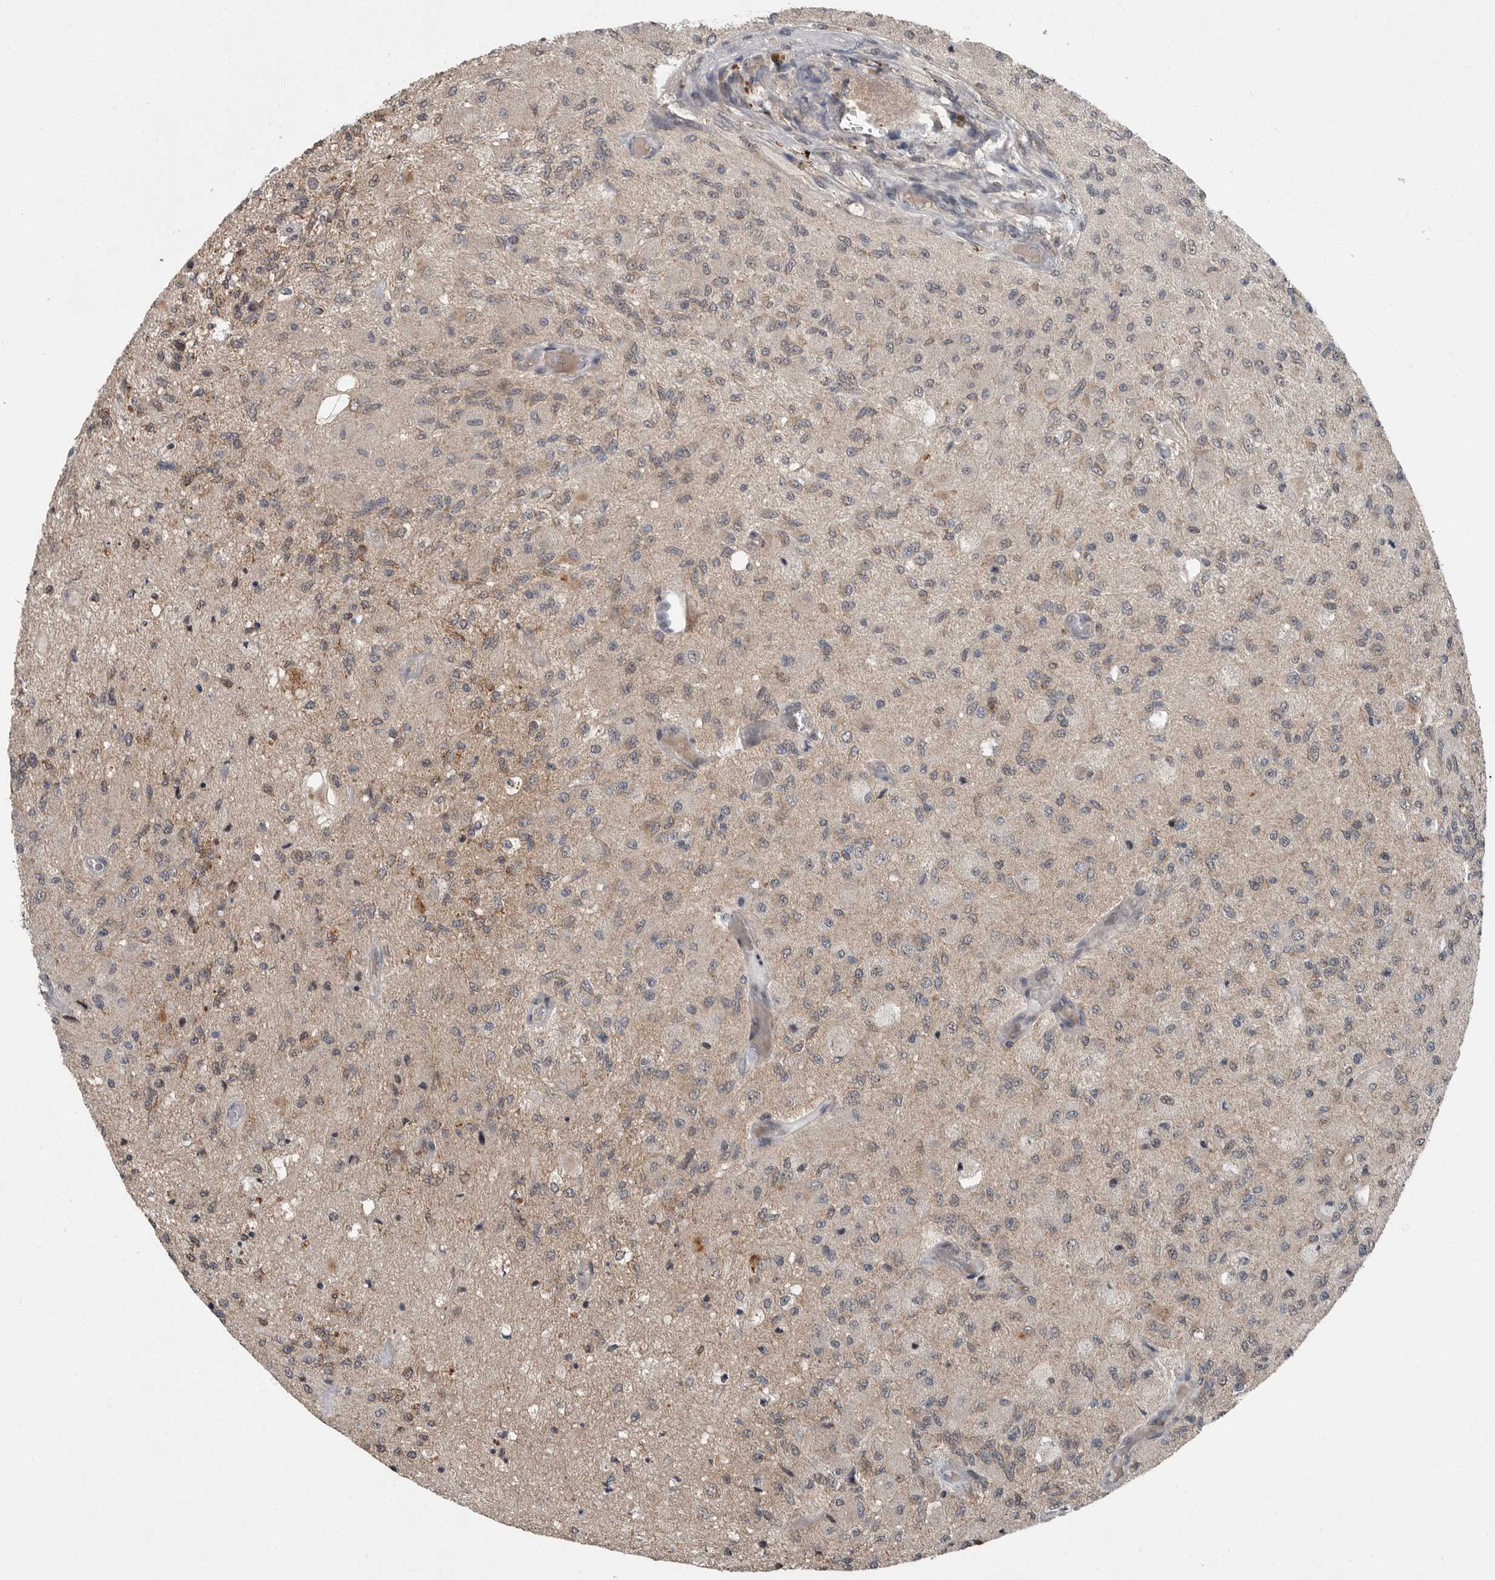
{"staining": {"intensity": "weak", "quantity": "<25%", "location": "cytoplasmic/membranous"}, "tissue": "glioma", "cell_type": "Tumor cells", "image_type": "cancer", "snomed": [{"axis": "morphology", "description": "Normal tissue, NOS"}, {"axis": "morphology", "description": "Glioma, malignant, High grade"}, {"axis": "topography", "description": "Cerebral cortex"}], "caption": "Tumor cells show no significant protein staining in glioma.", "gene": "SCP2", "patient": {"sex": "male", "age": 77}}